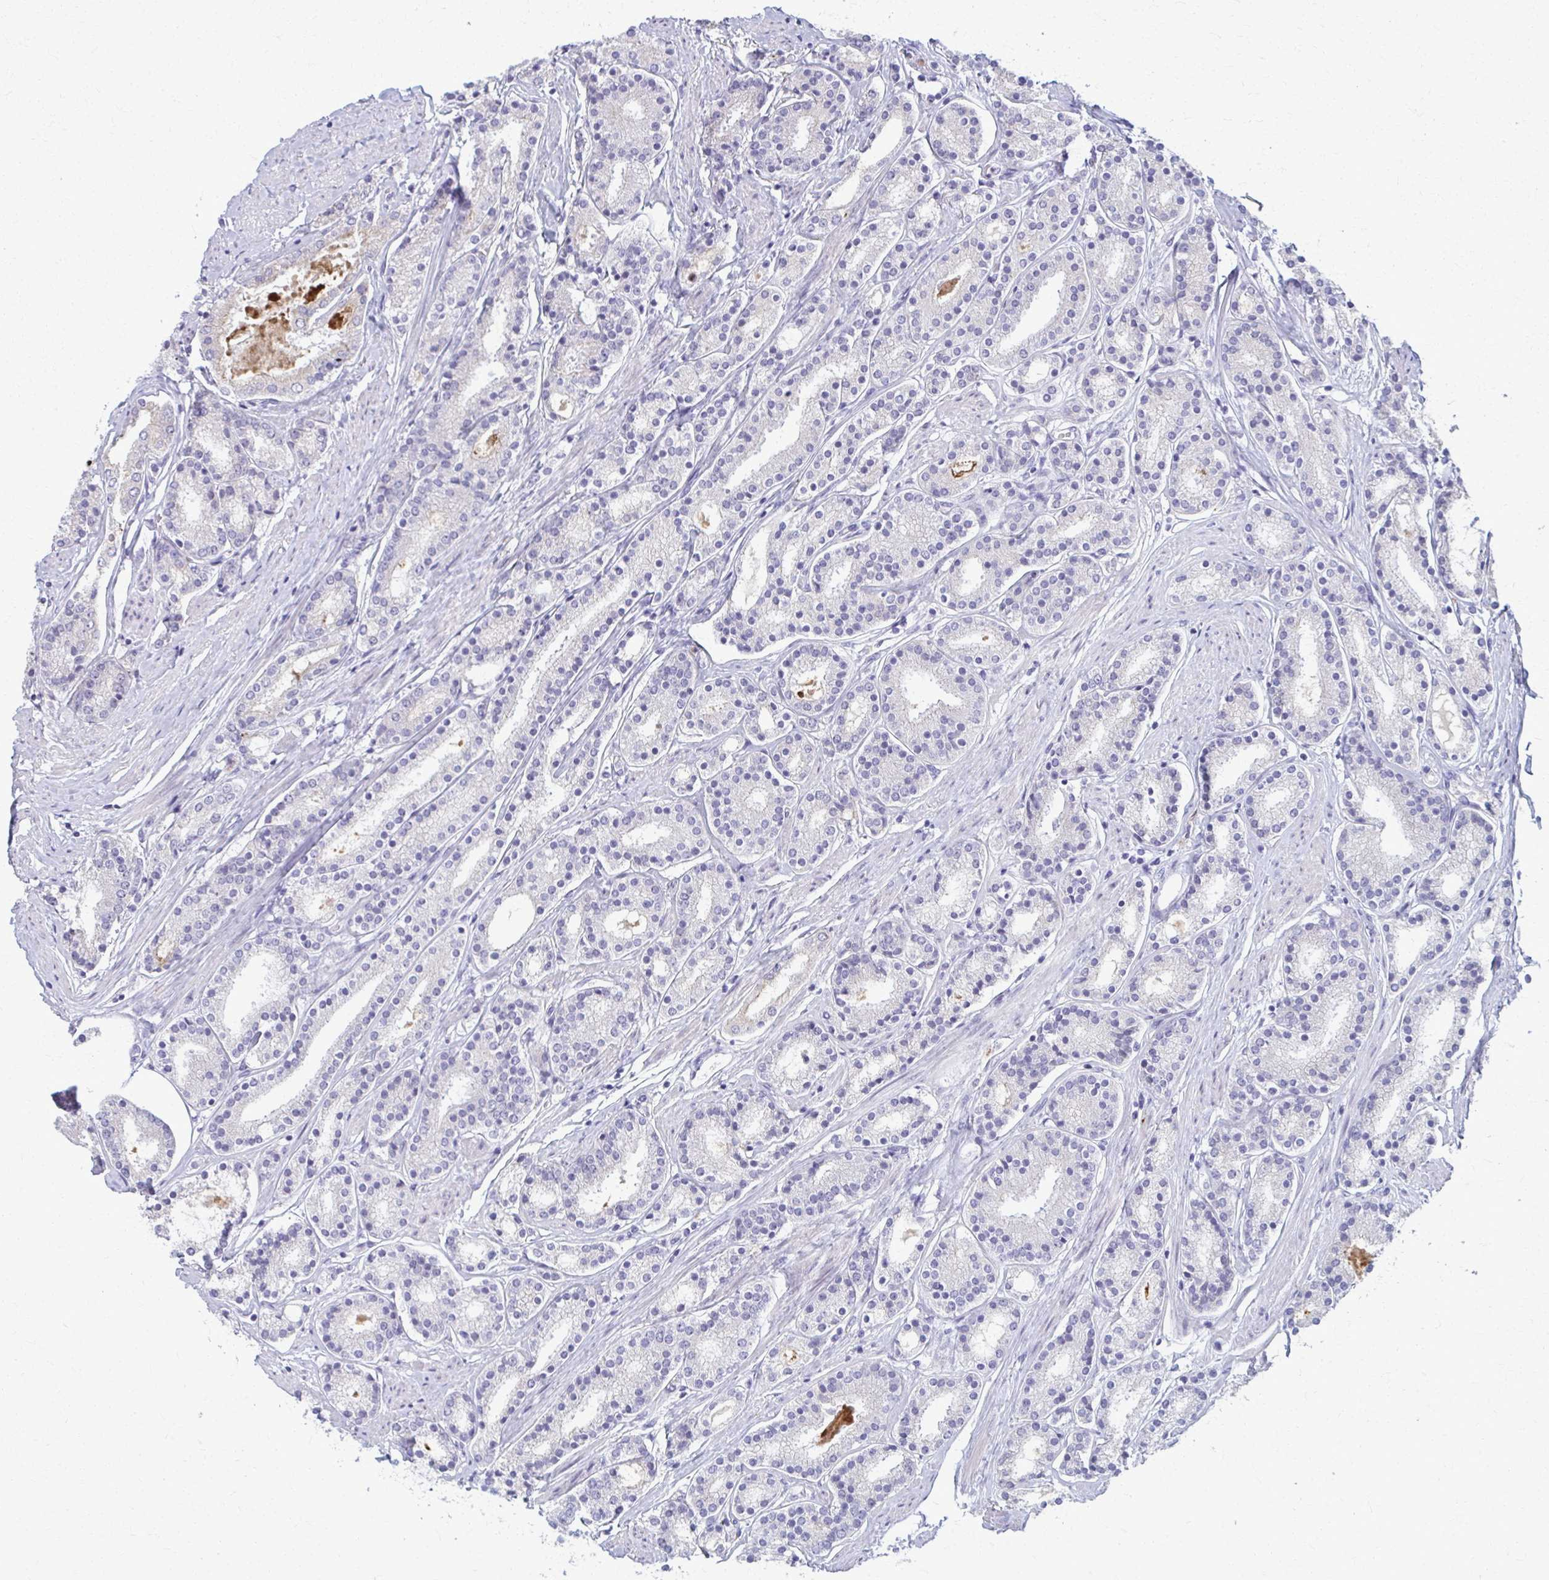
{"staining": {"intensity": "weak", "quantity": "<25%", "location": "cytoplasmic/membranous"}, "tissue": "prostate cancer", "cell_type": "Tumor cells", "image_type": "cancer", "snomed": [{"axis": "morphology", "description": "Adenocarcinoma, High grade"}, {"axis": "topography", "description": "Prostate"}], "caption": "Immunohistochemistry (IHC) micrograph of human prostate cancer (adenocarcinoma (high-grade)) stained for a protein (brown), which demonstrates no expression in tumor cells.", "gene": "OR4M1", "patient": {"sex": "male", "age": 63}}